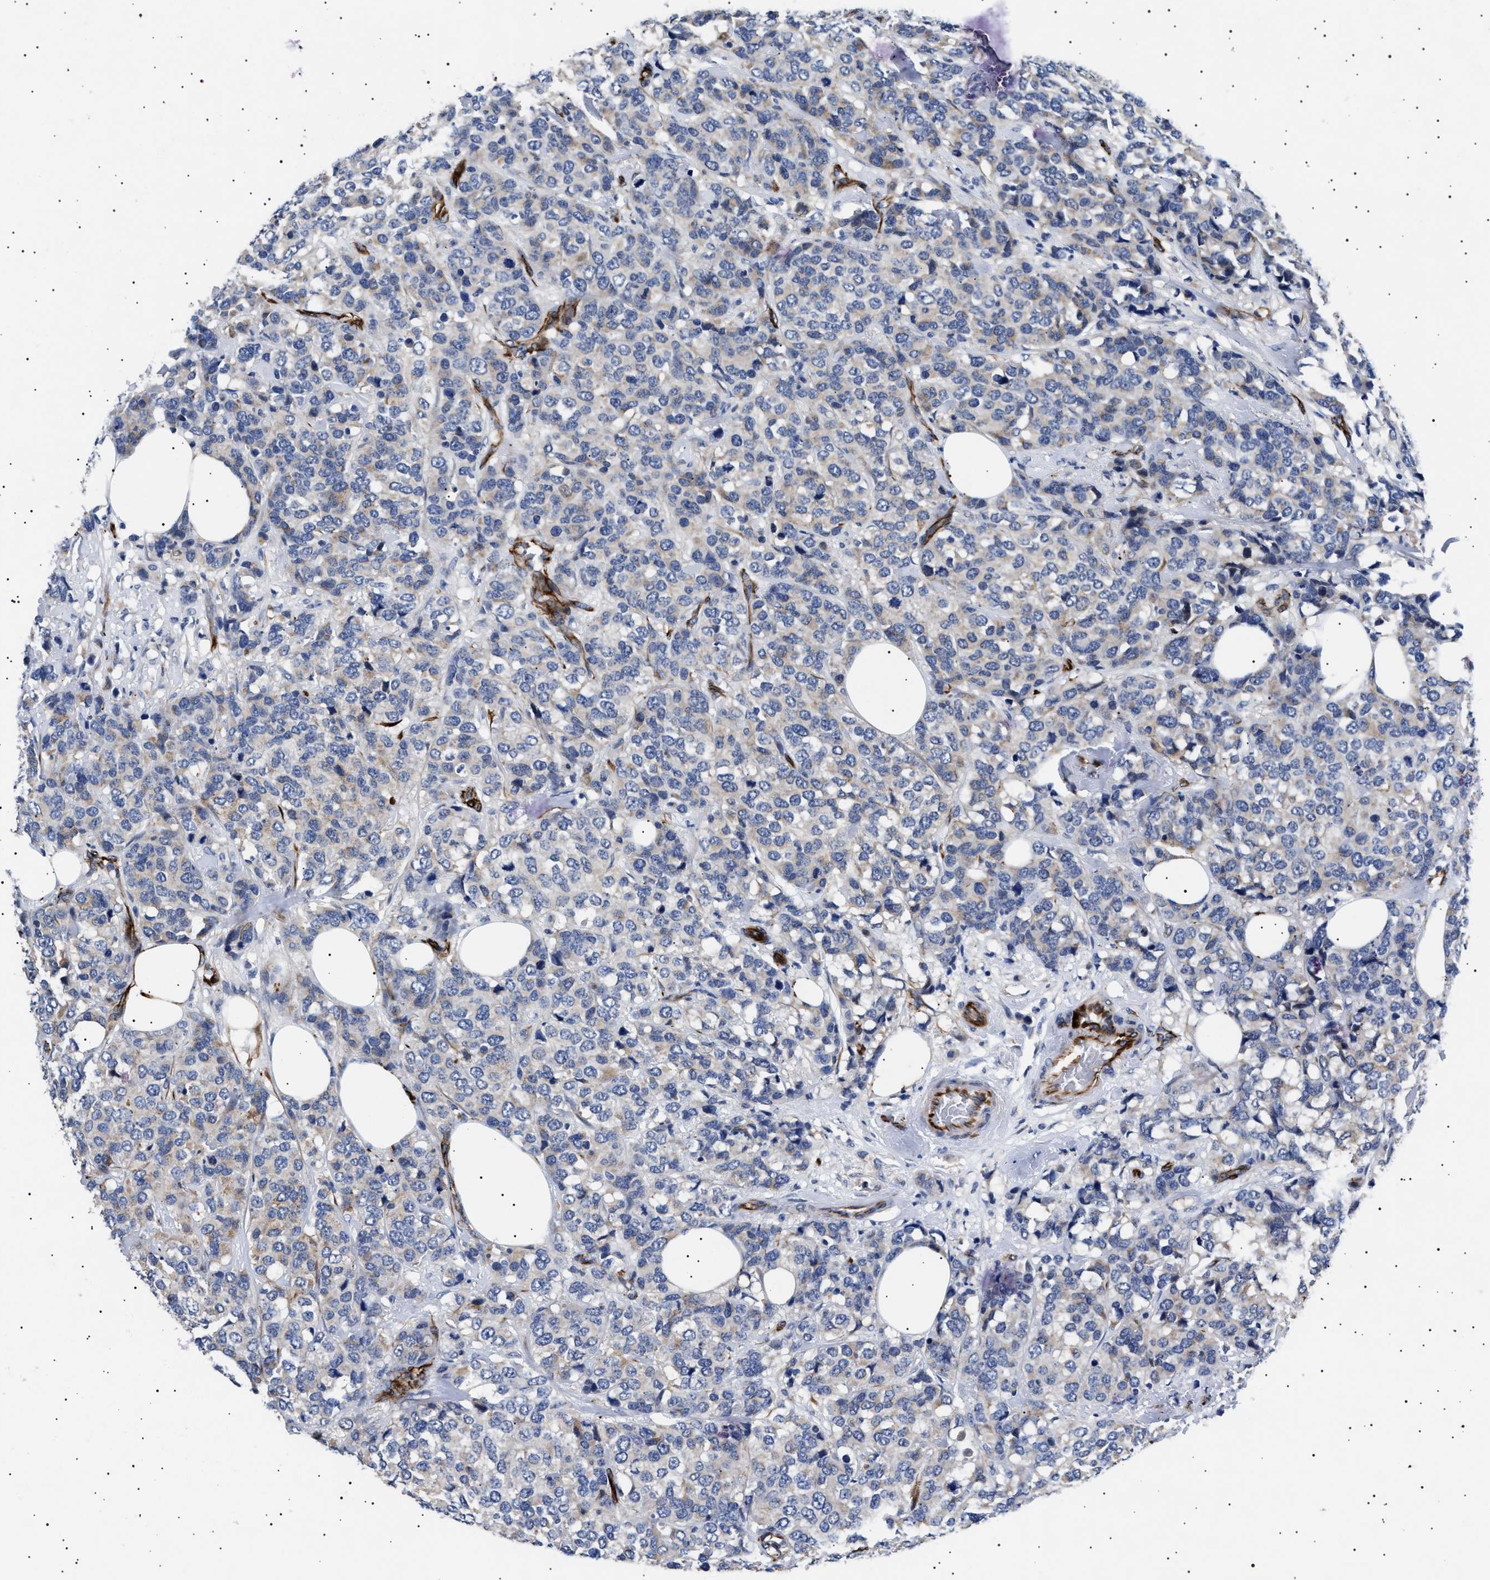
{"staining": {"intensity": "negative", "quantity": "none", "location": "none"}, "tissue": "breast cancer", "cell_type": "Tumor cells", "image_type": "cancer", "snomed": [{"axis": "morphology", "description": "Lobular carcinoma"}, {"axis": "topography", "description": "Breast"}], "caption": "A photomicrograph of lobular carcinoma (breast) stained for a protein exhibits no brown staining in tumor cells.", "gene": "OLFML2A", "patient": {"sex": "female", "age": 59}}